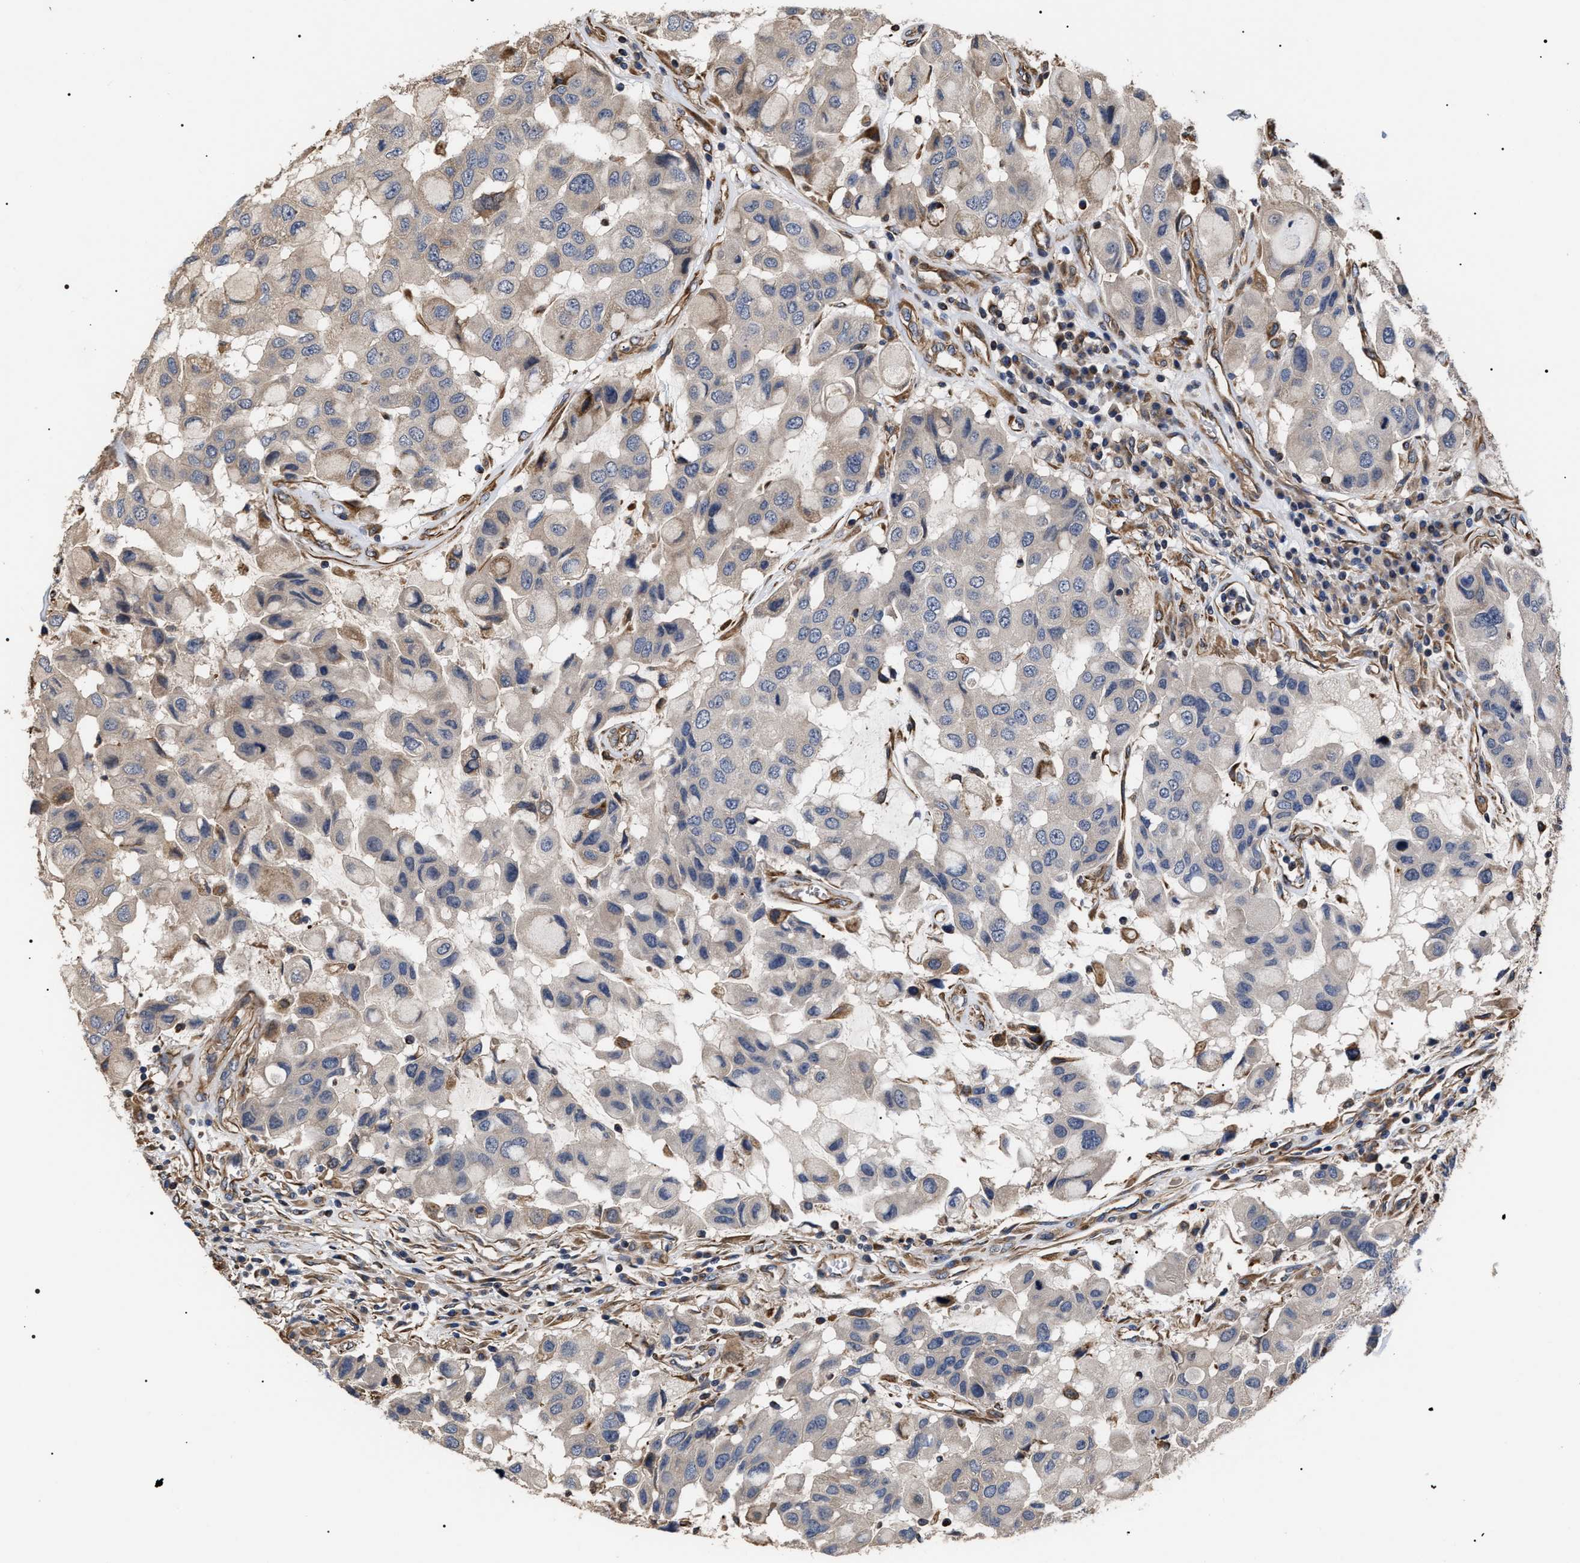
{"staining": {"intensity": "negative", "quantity": "none", "location": "none"}, "tissue": "breast cancer", "cell_type": "Tumor cells", "image_type": "cancer", "snomed": [{"axis": "morphology", "description": "Duct carcinoma"}, {"axis": "topography", "description": "Breast"}], "caption": "This is an immunohistochemistry (IHC) photomicrograph of human breast cancer (intraductal carcinoma). There is no staining in tumor cells.", "gene": "TSPAN33", "patient": {"sex": "female", "age": 27}}